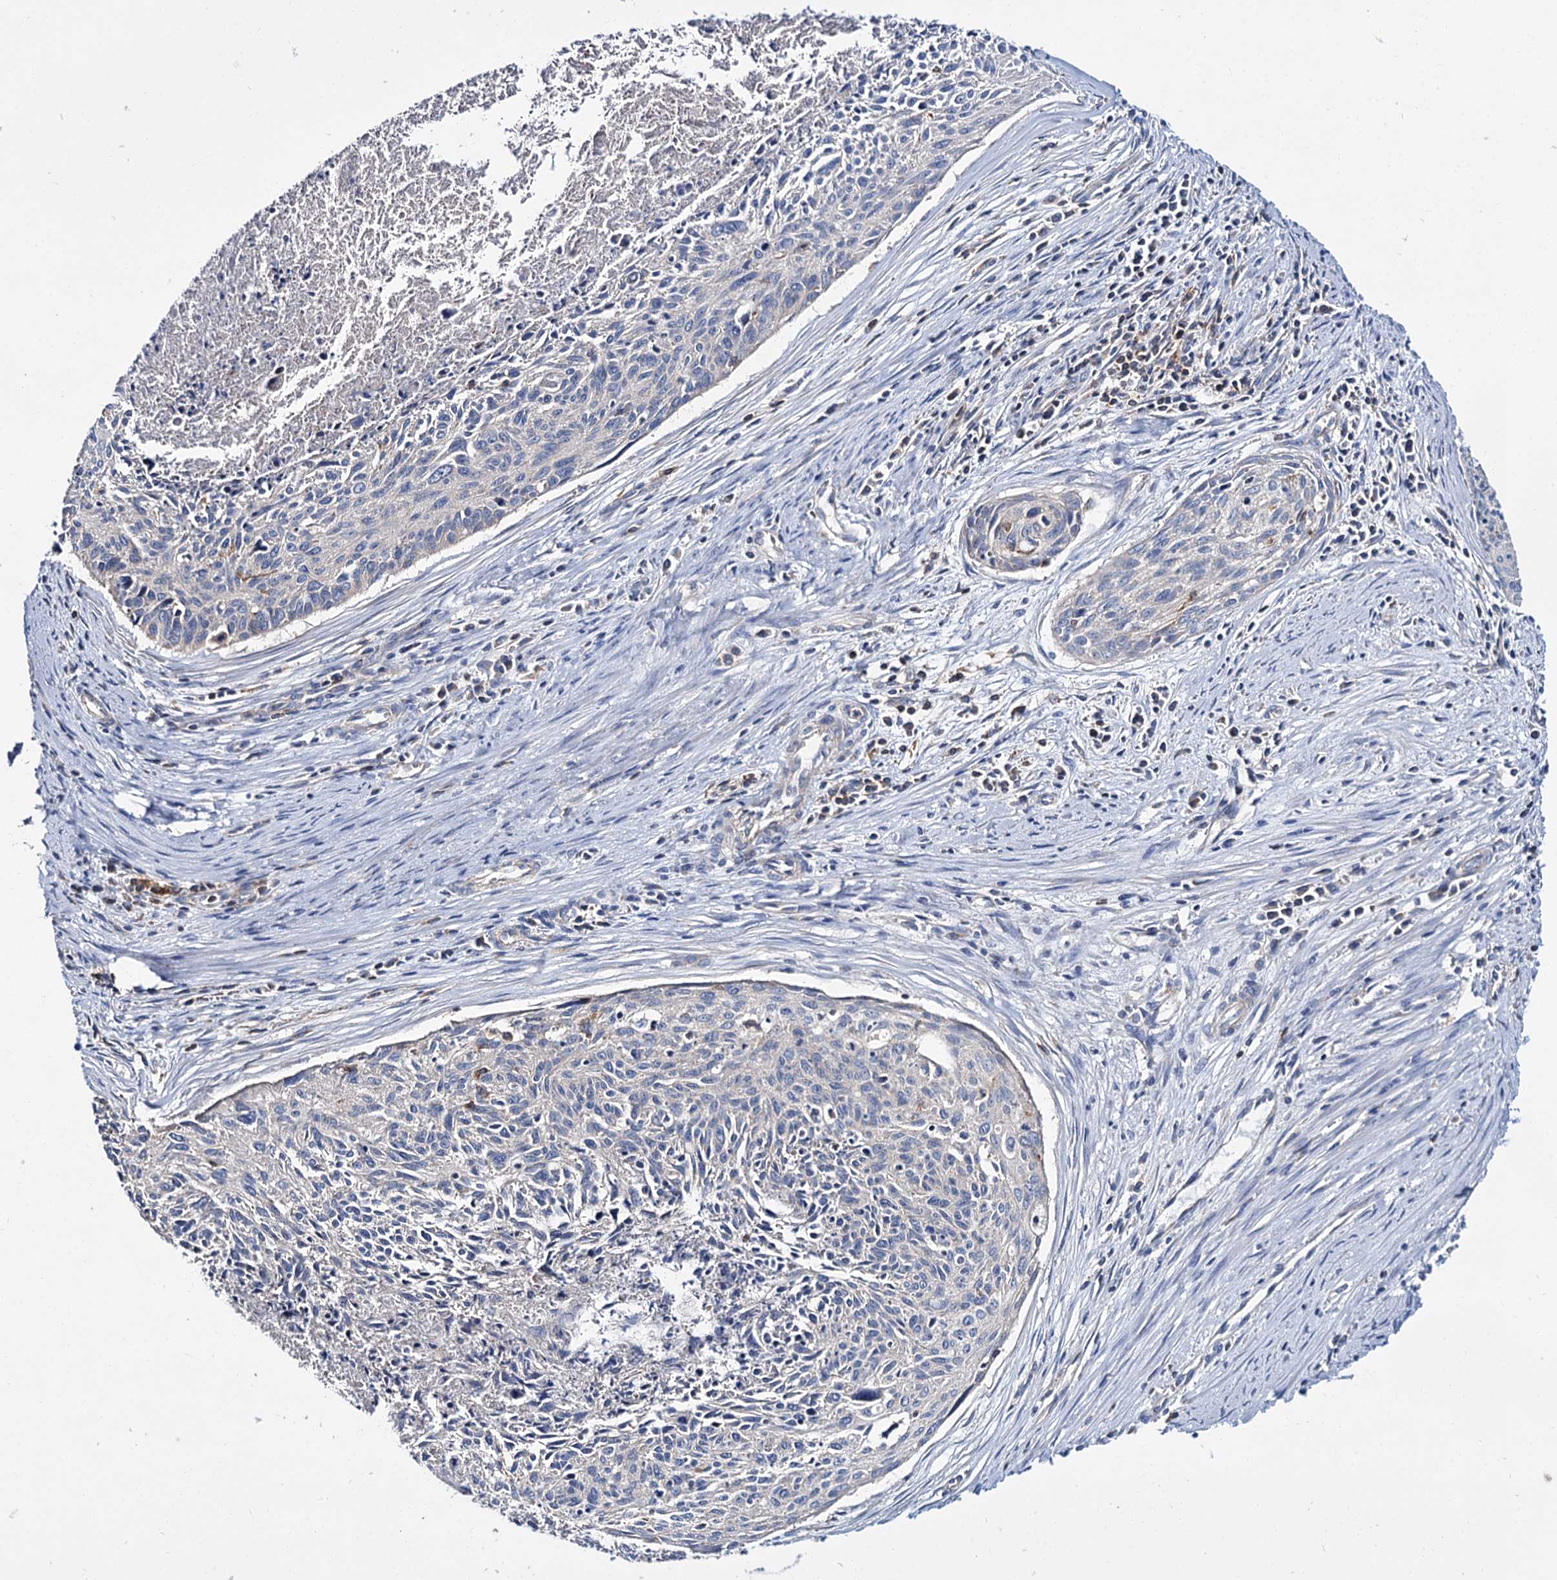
{"staining": {"intensity": "negative", "quantity": "none", "location": "none"}, "tissue": "cervical cancer", "cell_type": "Tumor cells", "image_type": "cancer", "snomed": [{"axis": "morphology", "description": "Squamous cell carcinoma, NOS"}, {"axis": "topography", "description": "Cervix"}], "caption": "This is an immunohistochemistry histopathology image of human squamous cell carcinoma (cervical). There is no staining in tumor cells.", "gene": "UBASH3B", "patient": {"sex": "female", "age": 55}}